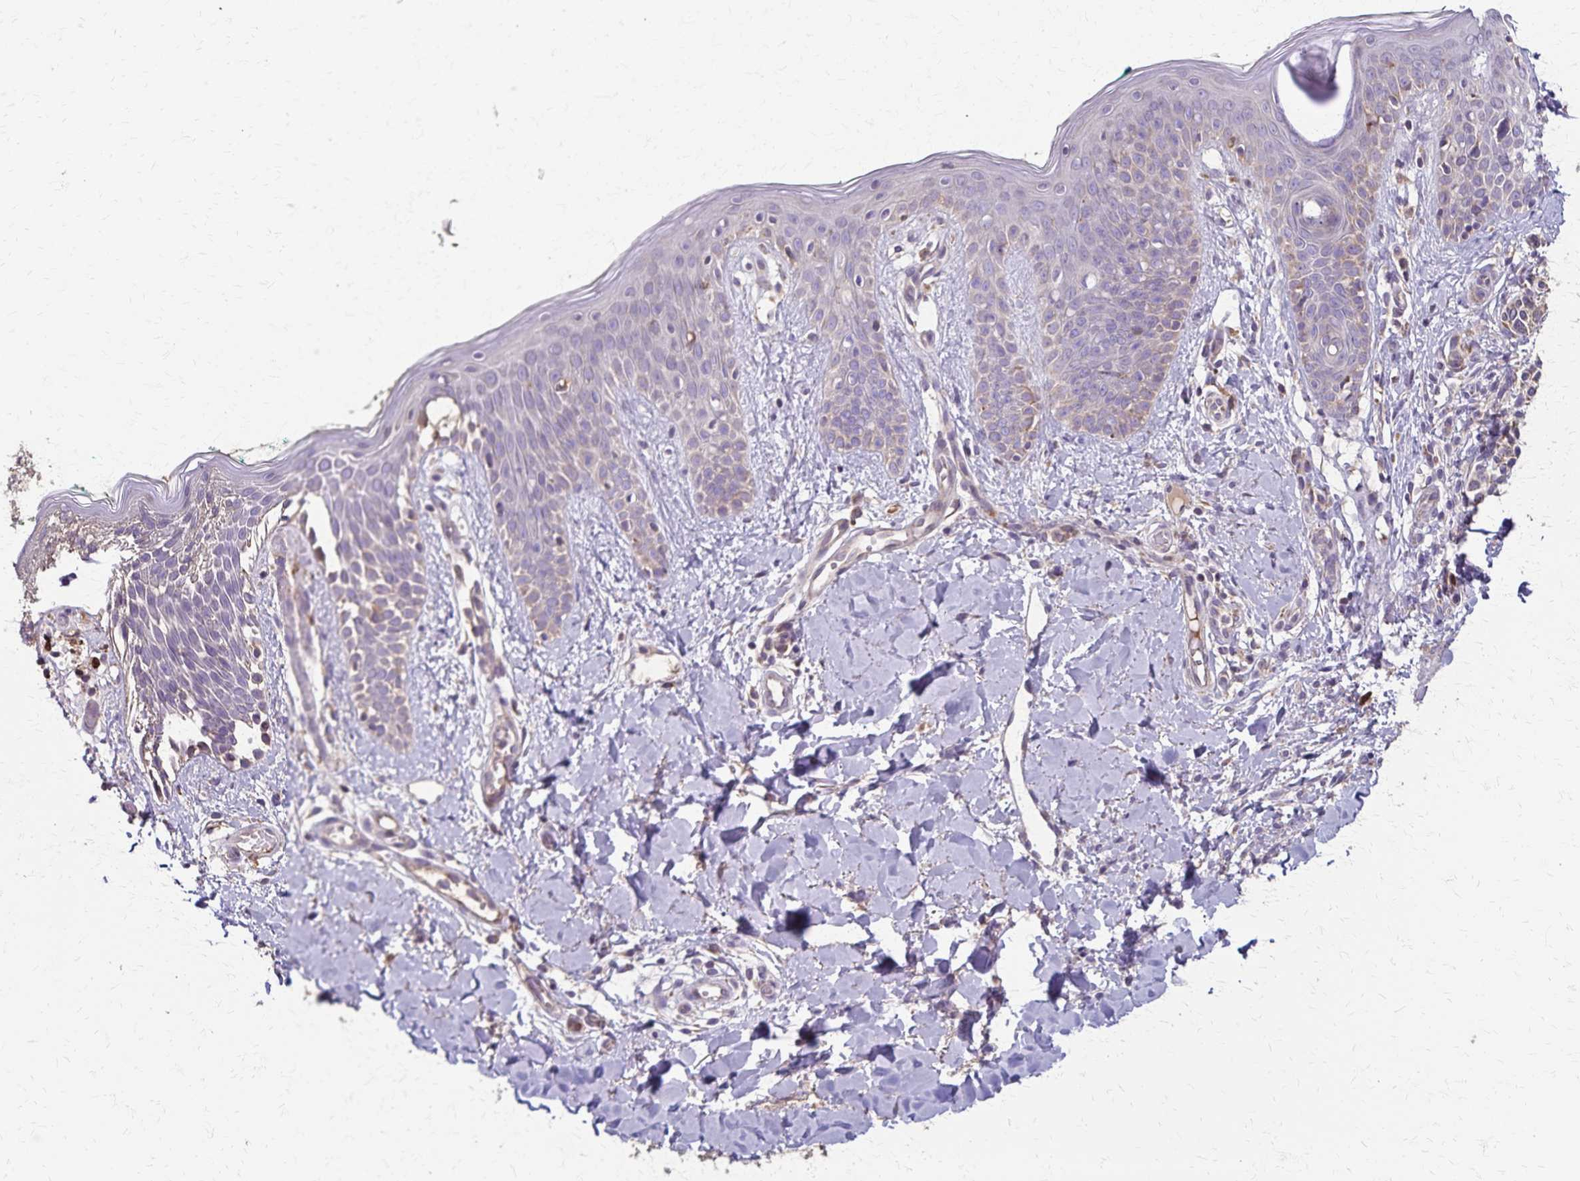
{"staining": {"intensity": "negative", "quantity": "none", "location": "none"}, "tissue": "skin", "cell_type": "Fibroblasts", "image_type": "normal", "snomed": [{"axis": "morphology", "description": "Normal tissue, NOS"}, {"axis": "topography", "description": "Skin"}], "caption": "This is an immunohistochemistry (IHC) histopathology image of benign skin. There is no positivity in fibroblasts.", "gene": "RNF10", "patient": {"sex": "male", "age": 16}}